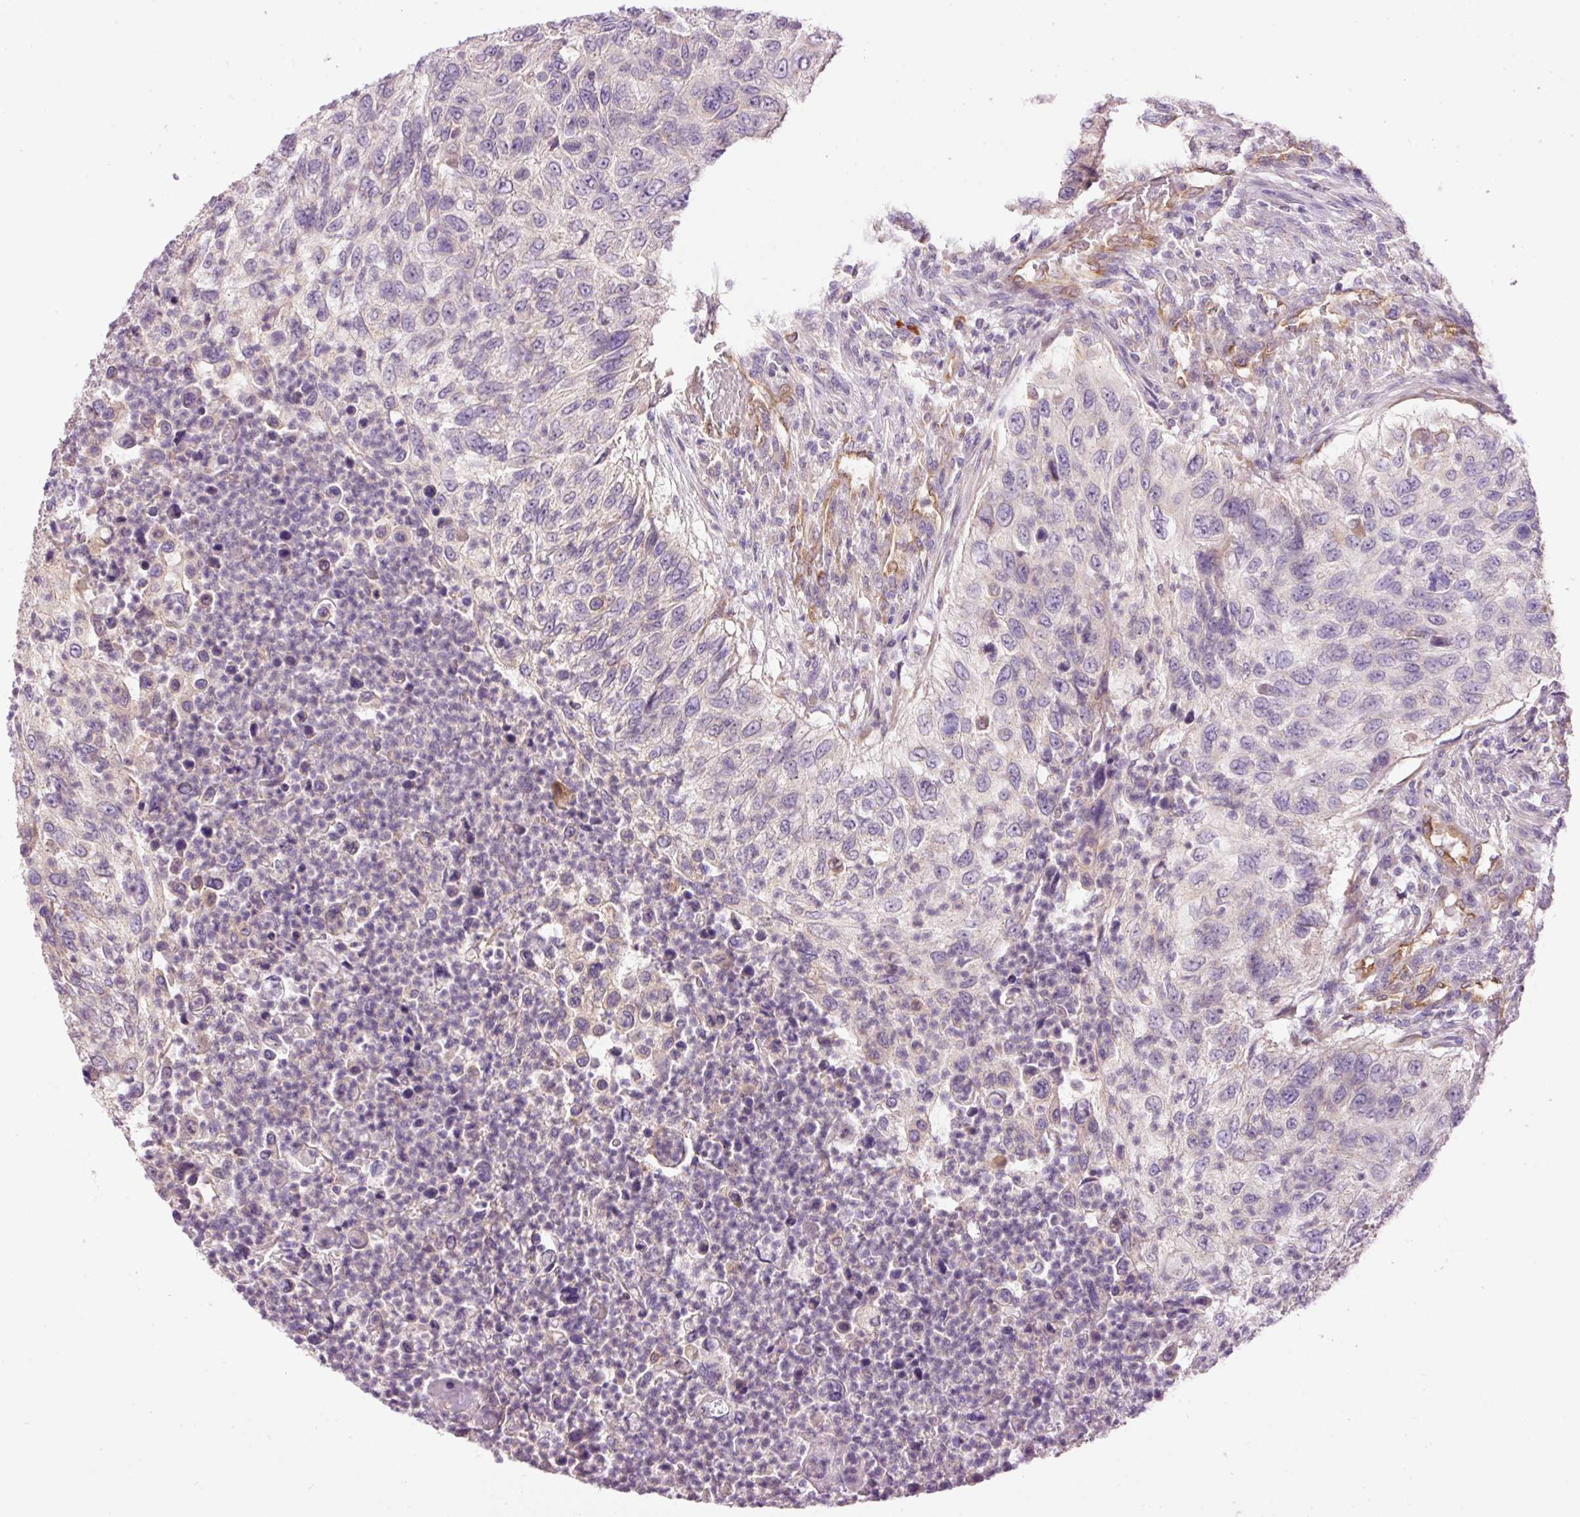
{"staining": {"intensity": "negative", "quantity": "none", "location": "none"}, "tissue": "urothelial cancer", "cell_type": "Tumor cells", "image_type": "cancer", "snomed": [{"axis": "morphology", "description": "Urothelial carcinoma, High grade"}, {"axis": "topography", "description": "Urinary bladder"}], "caption": "The immunohistochemistry micrograph has no significant expression in tumor cells of high-grade urothelial carcinoma tissue.", "gene": "PNPLA5", "patient": {"sex": "female", "age": 60}}